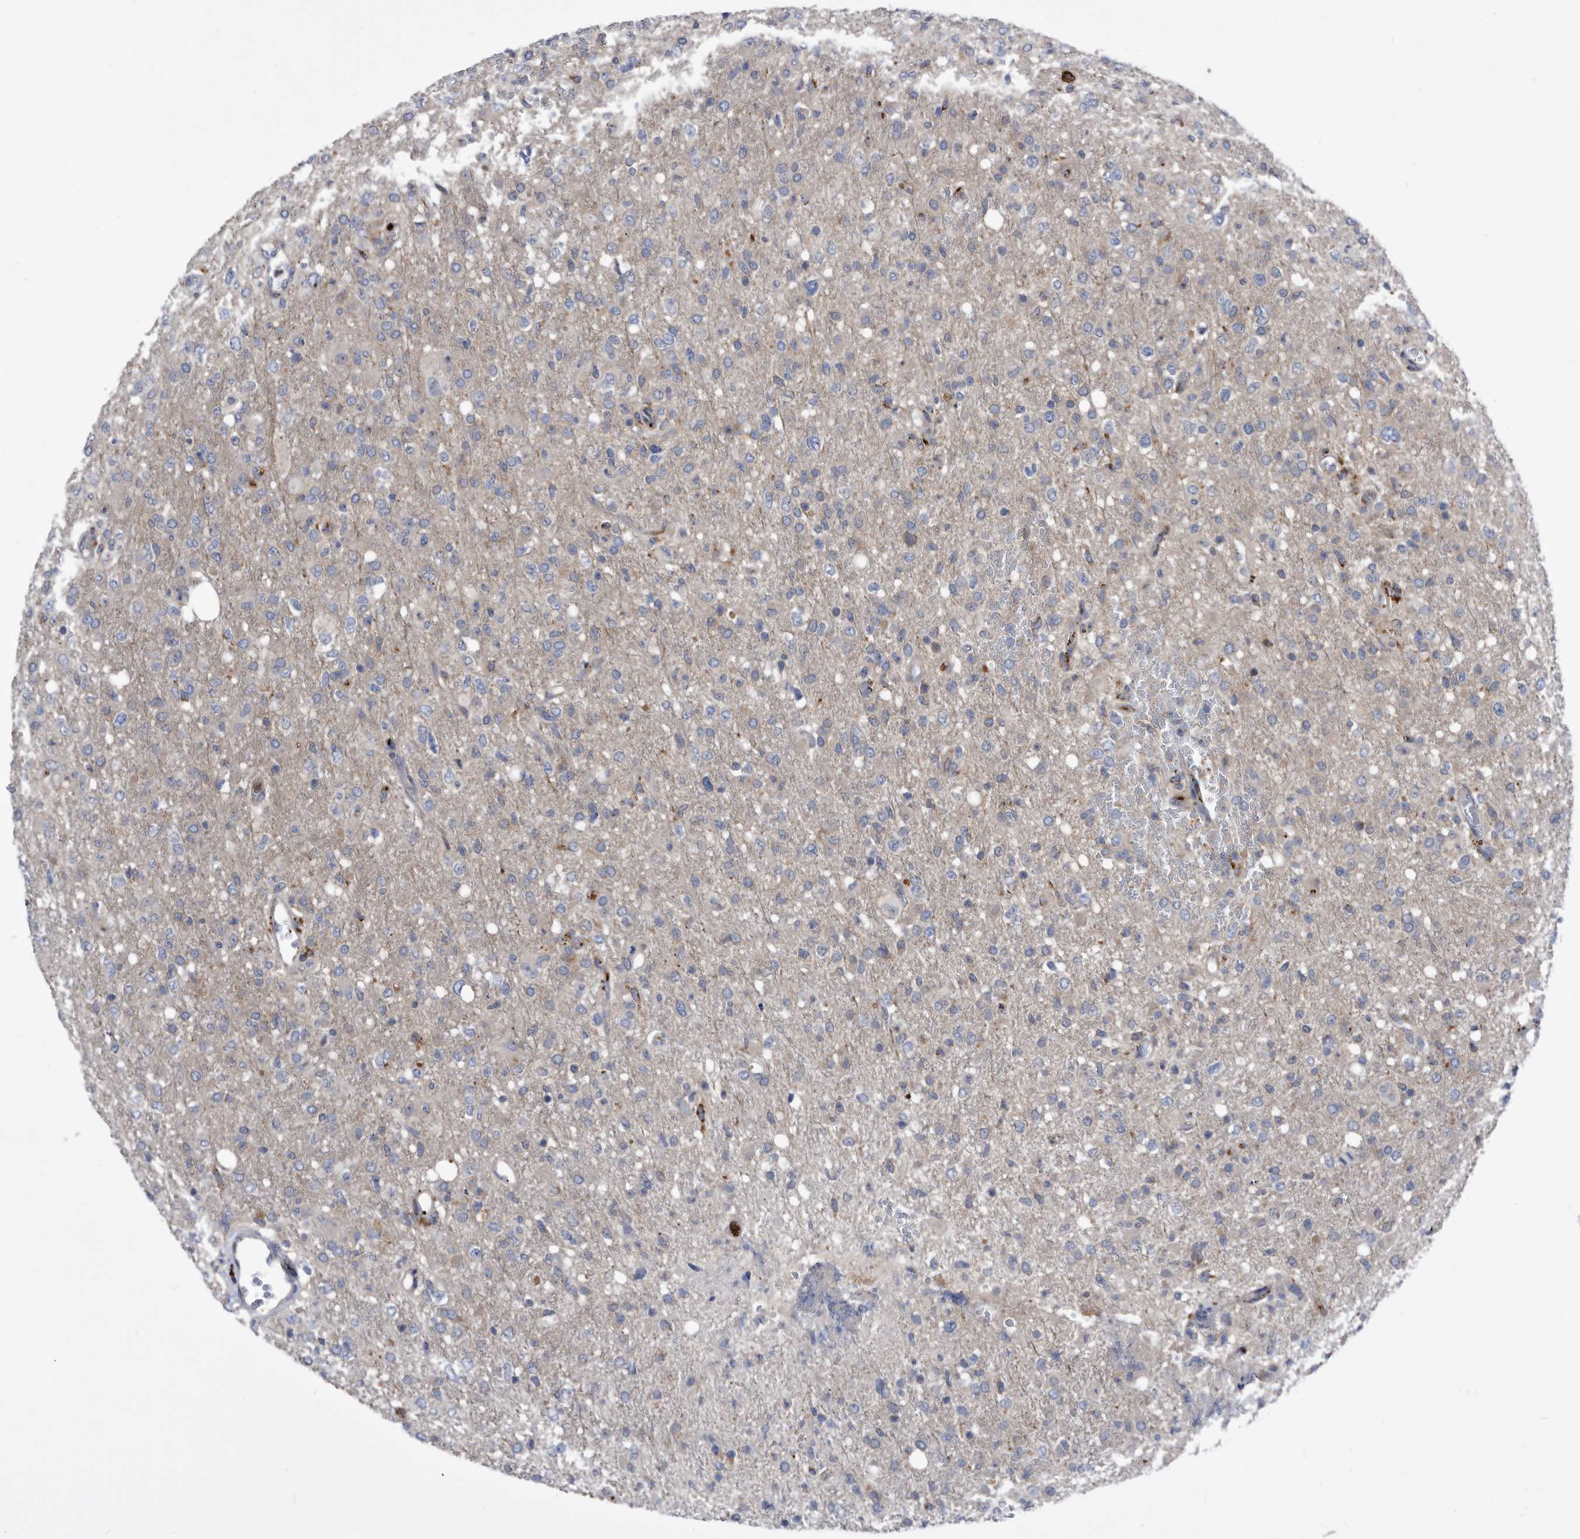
{"staining": {"intensity": "weak", "quantity": "<25%", "location": "cytoplasmic/membranous"}, "tissue": "glioma", "cell_type": "Tumor cells", "image_type": "cancer", "snomed": [{"axis": "morphology", "description": "Glioma, malignant, High grade"}, {"axis": "topography", "description": "Brain"}], "caption": "There is no significant expression in tumor cells of high-grade glioma (malignant).", "gene": "BAIAP3", "patient": {"sex": "female", "age": 57}}